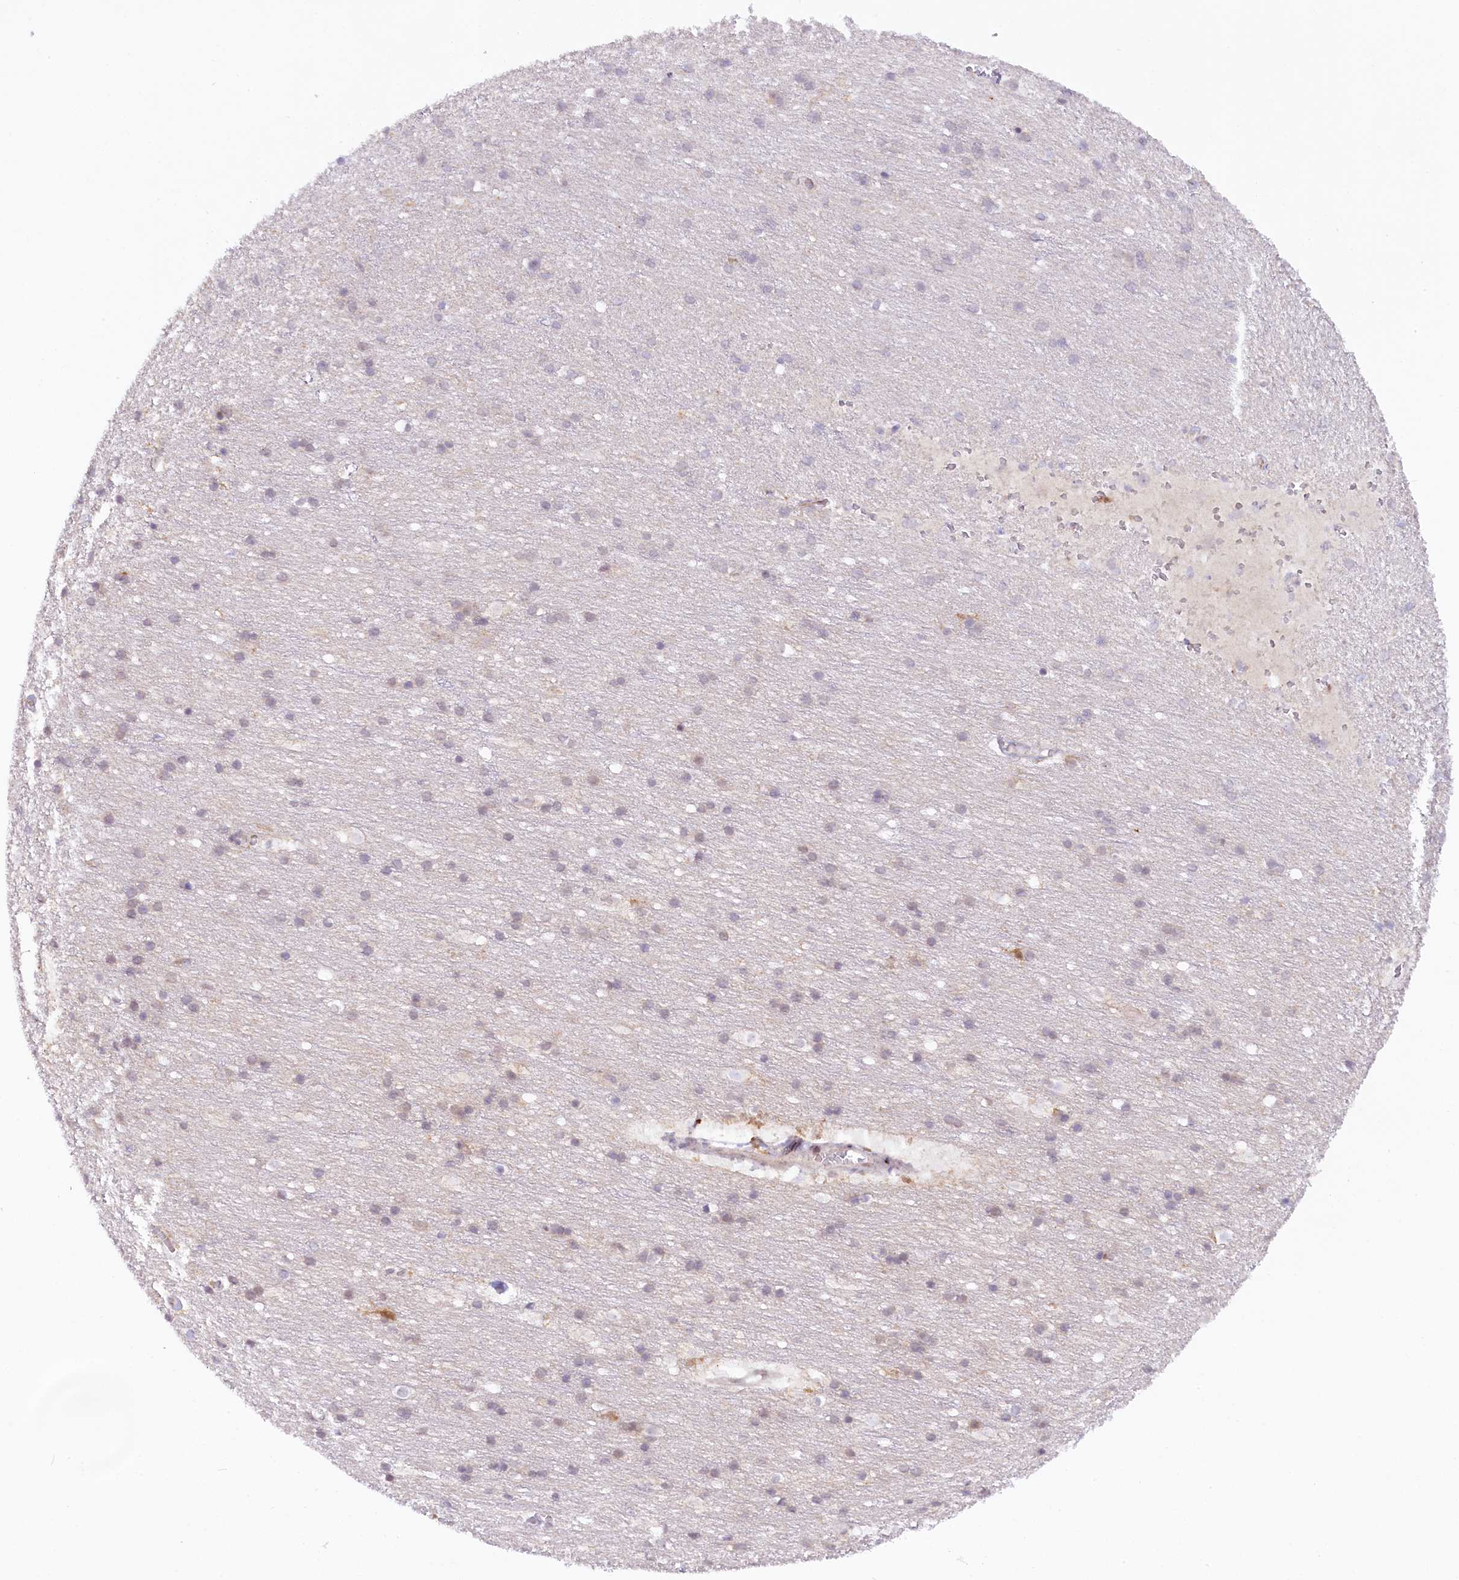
{"staining": {"intensity": "negative", "quantity": "none", "location": "none"}, "tissue": "cerebral cortex", "cell_type": "Endothelial cells", "image_type": "normal", "snomed": [{"axis": "morphology", "description": "Normal tissue, NOS"}, {"axis": "topography", "description": "Cerebral cortex"}], "caption": "DAB immunohistochemical staining of unremarkable human cerebral cortex exhibits no significant staining in endothelial cells.", "gene": "FCHO1", "patient": {"sex": "male", "age": 54}}